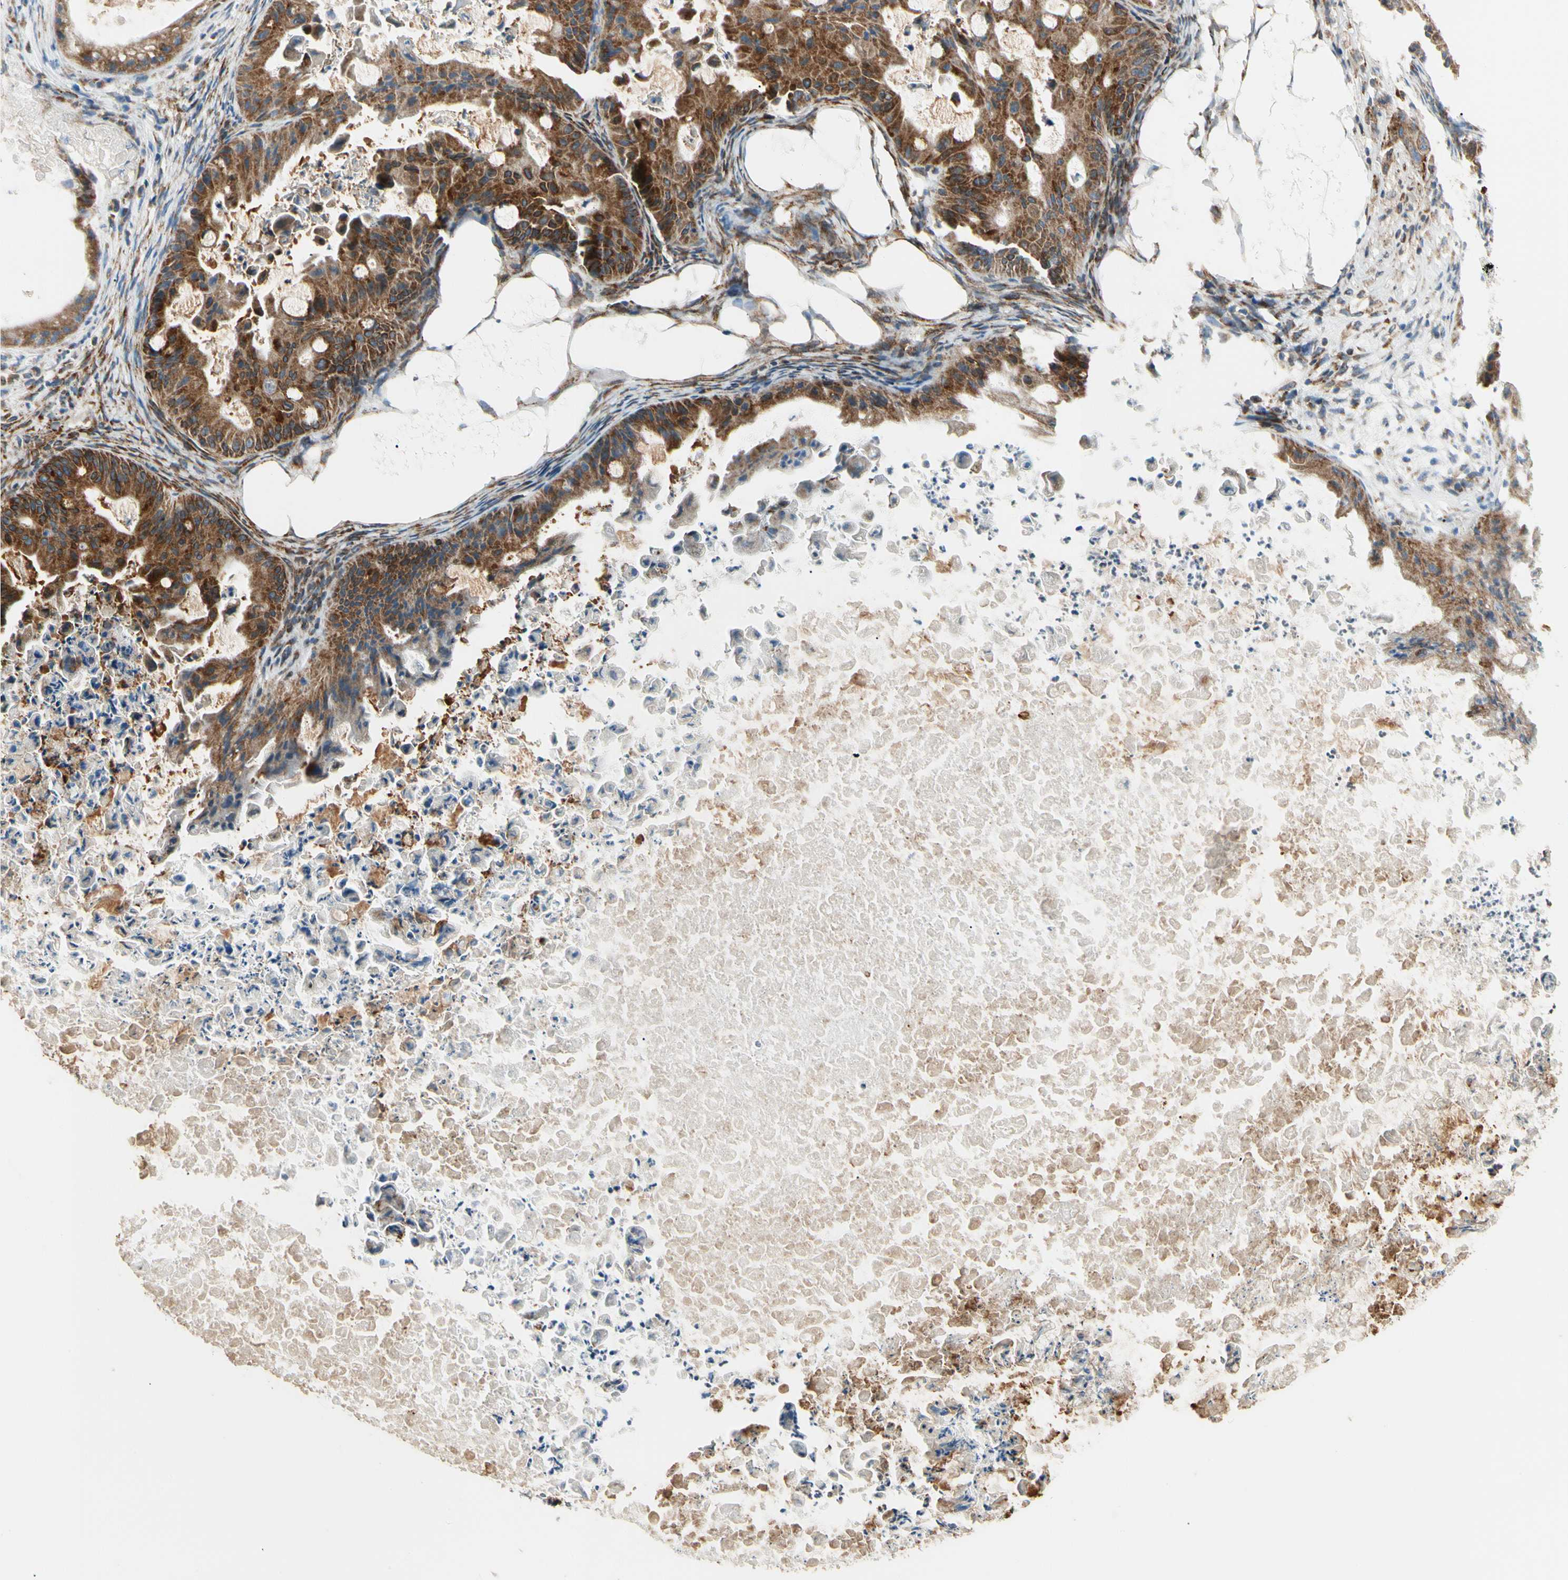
{"staining": {"intensity": "strong", "quantity": ">75%", "location": "cytoplasmic/membranous"}, "tissue": "ovarian cancer", "cell_type": "Tumor cells", "image_type": "cancer", "snomed": [{"axis": "morphology", "description": "Cystadenocarcinoma, mucinous, NOS"}, {"axis": "topography", "description": "Ovary"}], "caption": "Immunohistochemistry (IHC) staining of ovarian cancer (mucinous cystadenocarcinoma), which demonstrates high levels of strong cytoplasmic/membranous positivity in about >75% of tumor cells indicating strong cytoplasmic/membranous protein staining. The staining was performed using DAB (brown) for protein detection and nuclei were counterstained in hematoxylin (blue).", "gene": "MRPL9", "patient": {"sex": "female", "age": 37}}